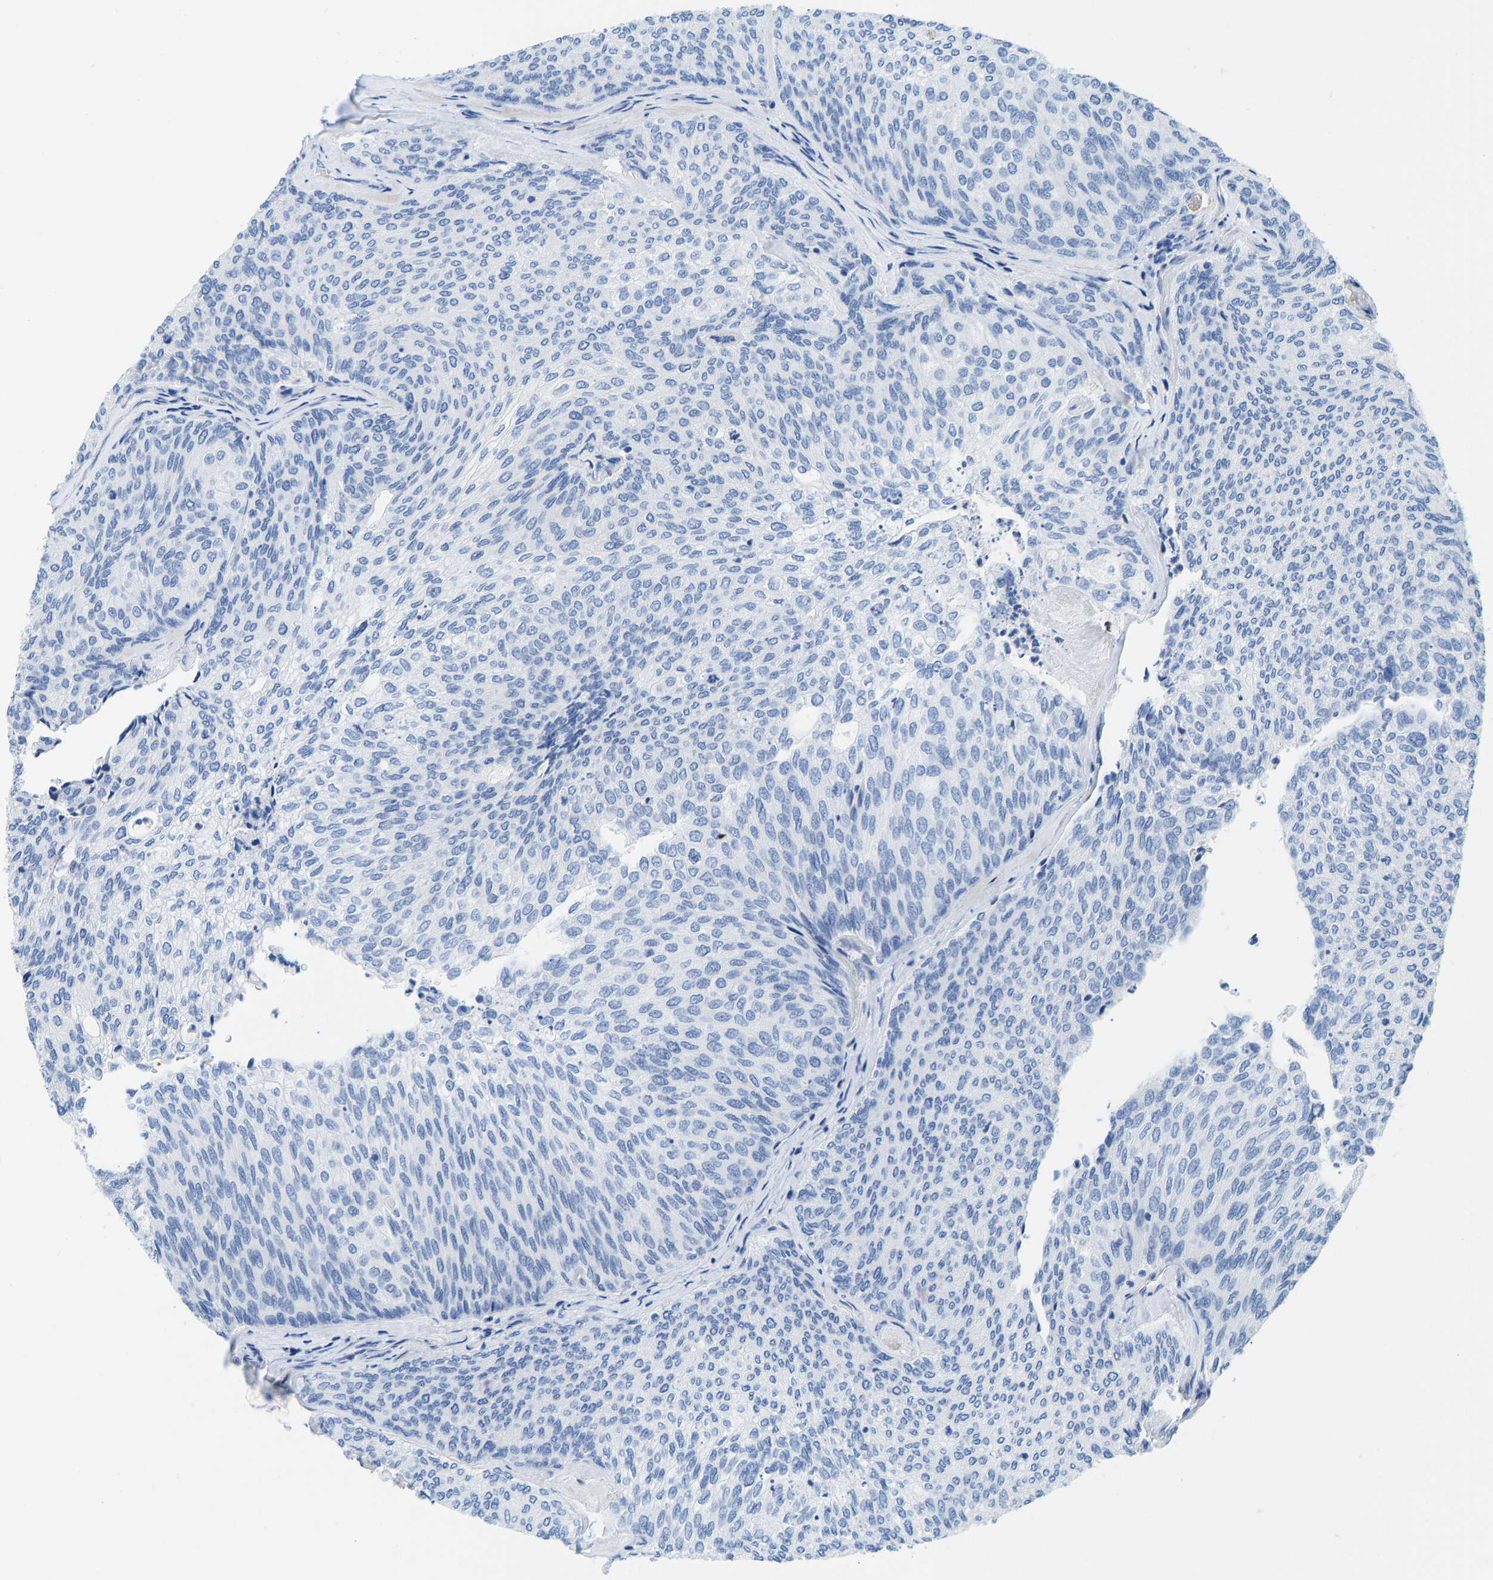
{"staining": {"intensity": "negative", "quantity": "none", "location": "none"}, "tissue": "urothelial cancer", "cell_type": "Tumor cells", "image_type": "cancer", "snomed": [{"axis": "morphology", "description": "Urothelial carcinoma, Low grade"}, {"axis": "topography", "description": "Urinary bladder"}], "caption": "DAB (3,3'-diaminobenzidine) immunohistochemical staining of urothelial cancer reveals no significant staining in tumor cells.", "gene": "NKAIN3", "patient": {"sex": "female", "age": 79}}